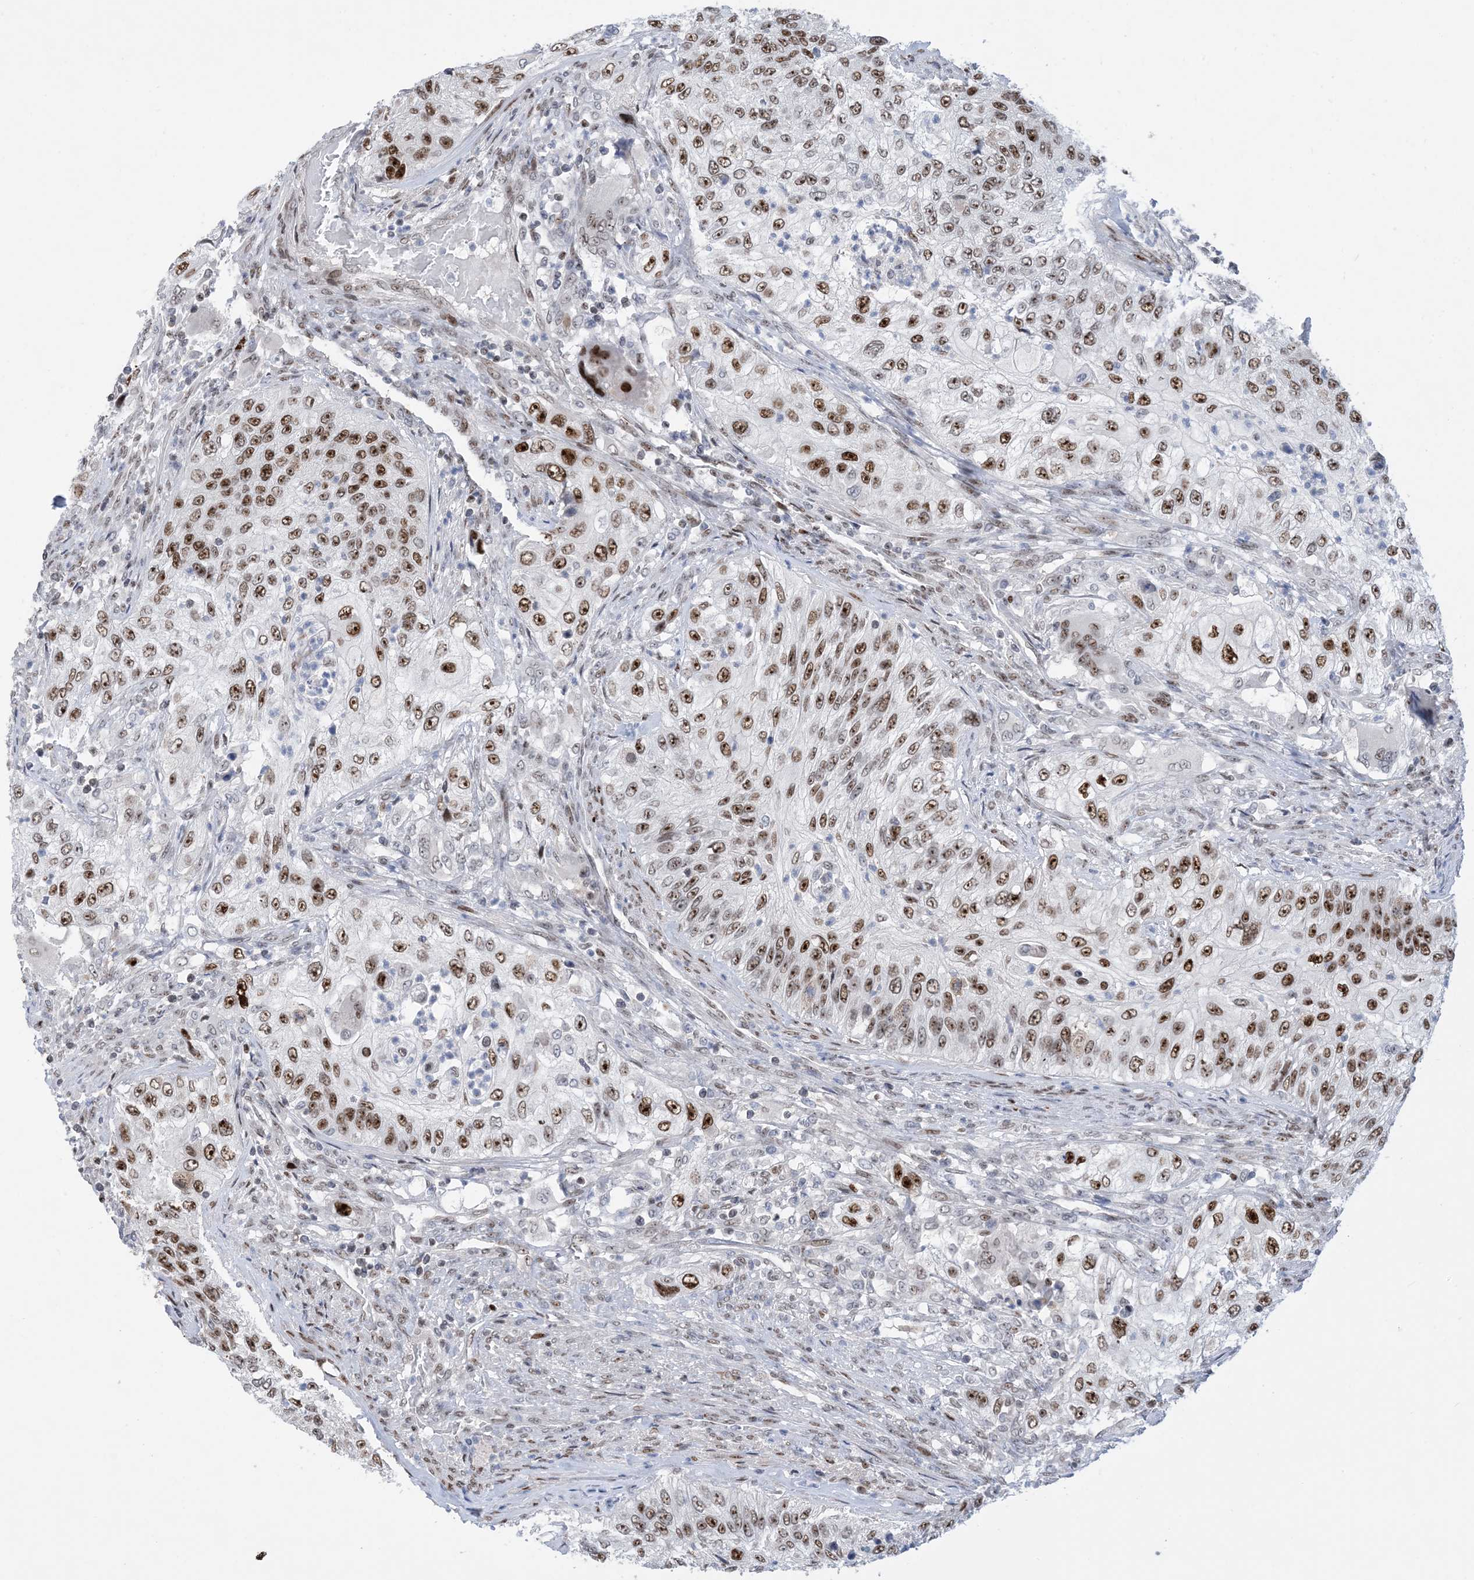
{"staining": {"intensity": "moderate", "quantity": ">75%", "location": "nuclear"}, "tissue": "urothelial cancer", "cell_type": "Tumor cells", "image_type": "cancer", "snomed": [{"axis": "morphology", "description": "Urothelial carcinoma, High grade"}, {"axis": "topography", "description": "Urinary bladder"}], "caption": "The micrograph reveals immunohistochemical staining of urothelial carcinoma (high-grade). There is moderate nuclear expression is identified in approximately >75% of tumor cells.", "gene": "TSPYL1", "patient": {"sex": "female", "age": 60}}